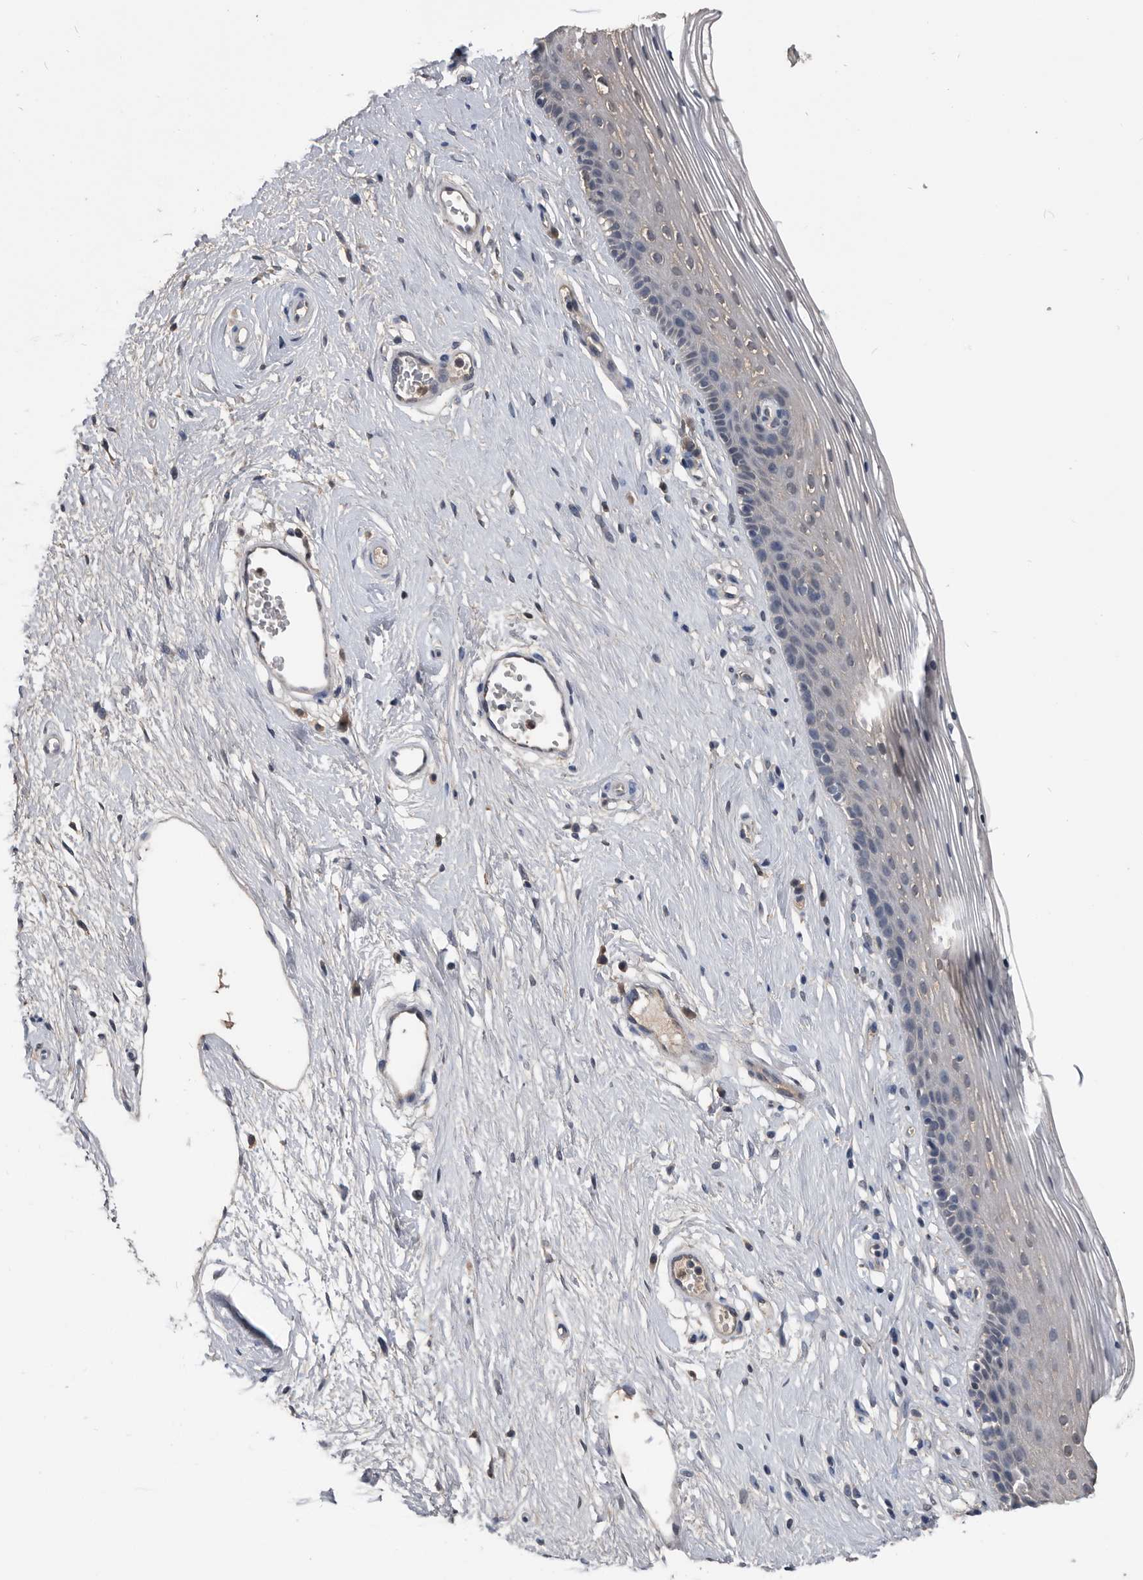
{"staining": {"intensity": "negative", "quantity": "none", "location": "none"}, "tissue": "vagina", "cell_type": "Squamous epithelial cells", "image_type": "normal", "snomed": [{"axis": "morphology", "description": "Normal tissue, NOS"}, {"axis": "topography", "description": "Vagina"}], "caption": "A histopathology image of vagina stained for a protein exhibits no brown staining in squamous epithelial cells.", "gene": "PDXK", "patient": {"sex": "female", "age": 46}}